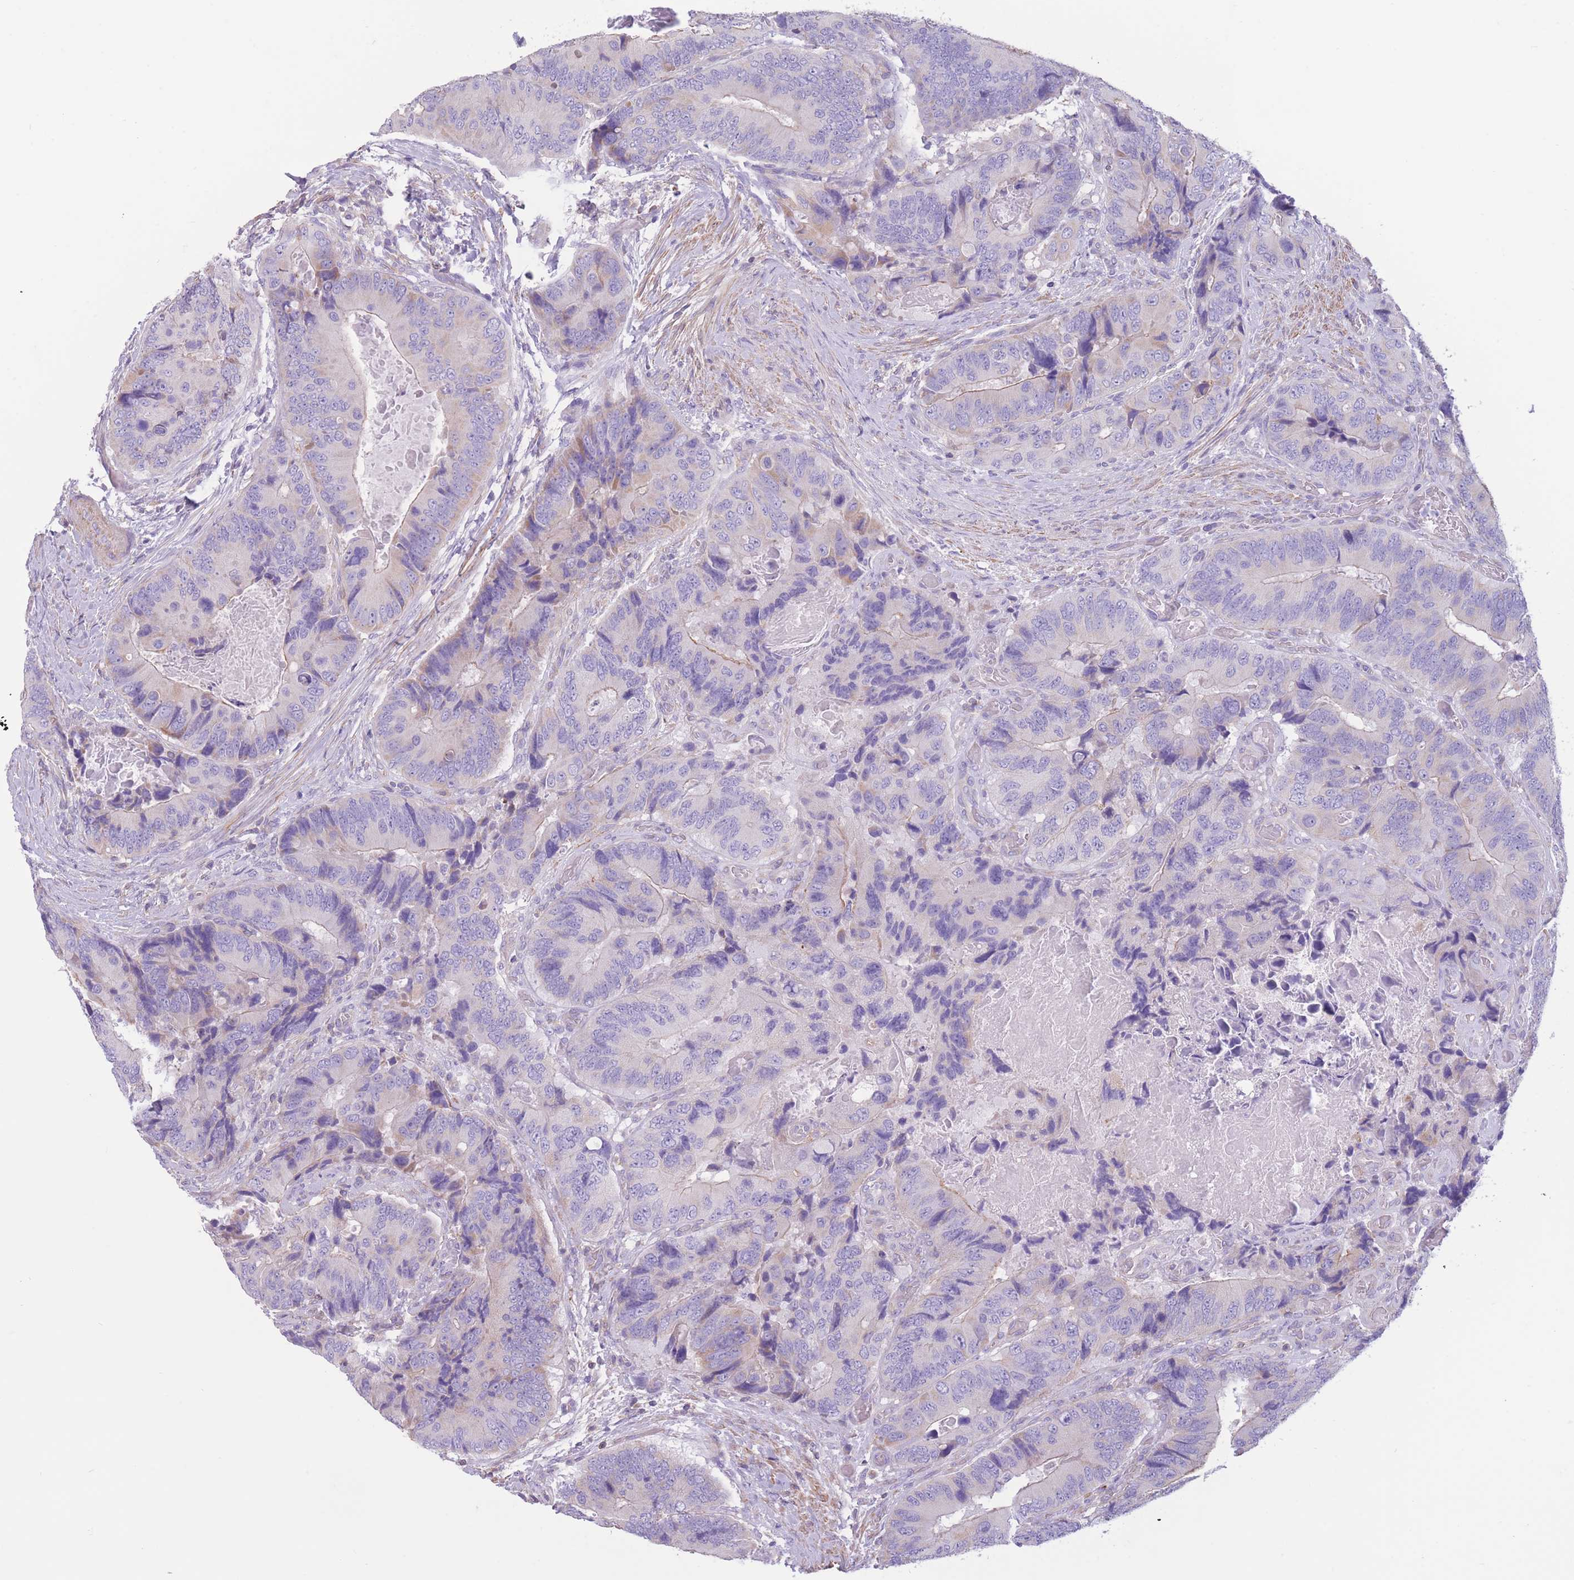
{"staining": {"intensity": "negative", "quantity": "none", "location": "none"}, "tissue": "colorectal cancer", "cell_type": "Tumor cells", "image_type": "cancer", "snomed": [{"axis": "morphology", "description": "Adenocarcinoma, NOS"}, {"axis": "topography", "description": "Colon"}], "caption": "The photomicrograph exhibits no staining of tumor cells in colorectal adenocarcinoma. (Stains: DAB IHC with hematoxylin counter stain, Microscopy: brightfield microscopy at high magnification).", "gene": "PDHA1", "patient": {"sex": "male", "age": 84}}